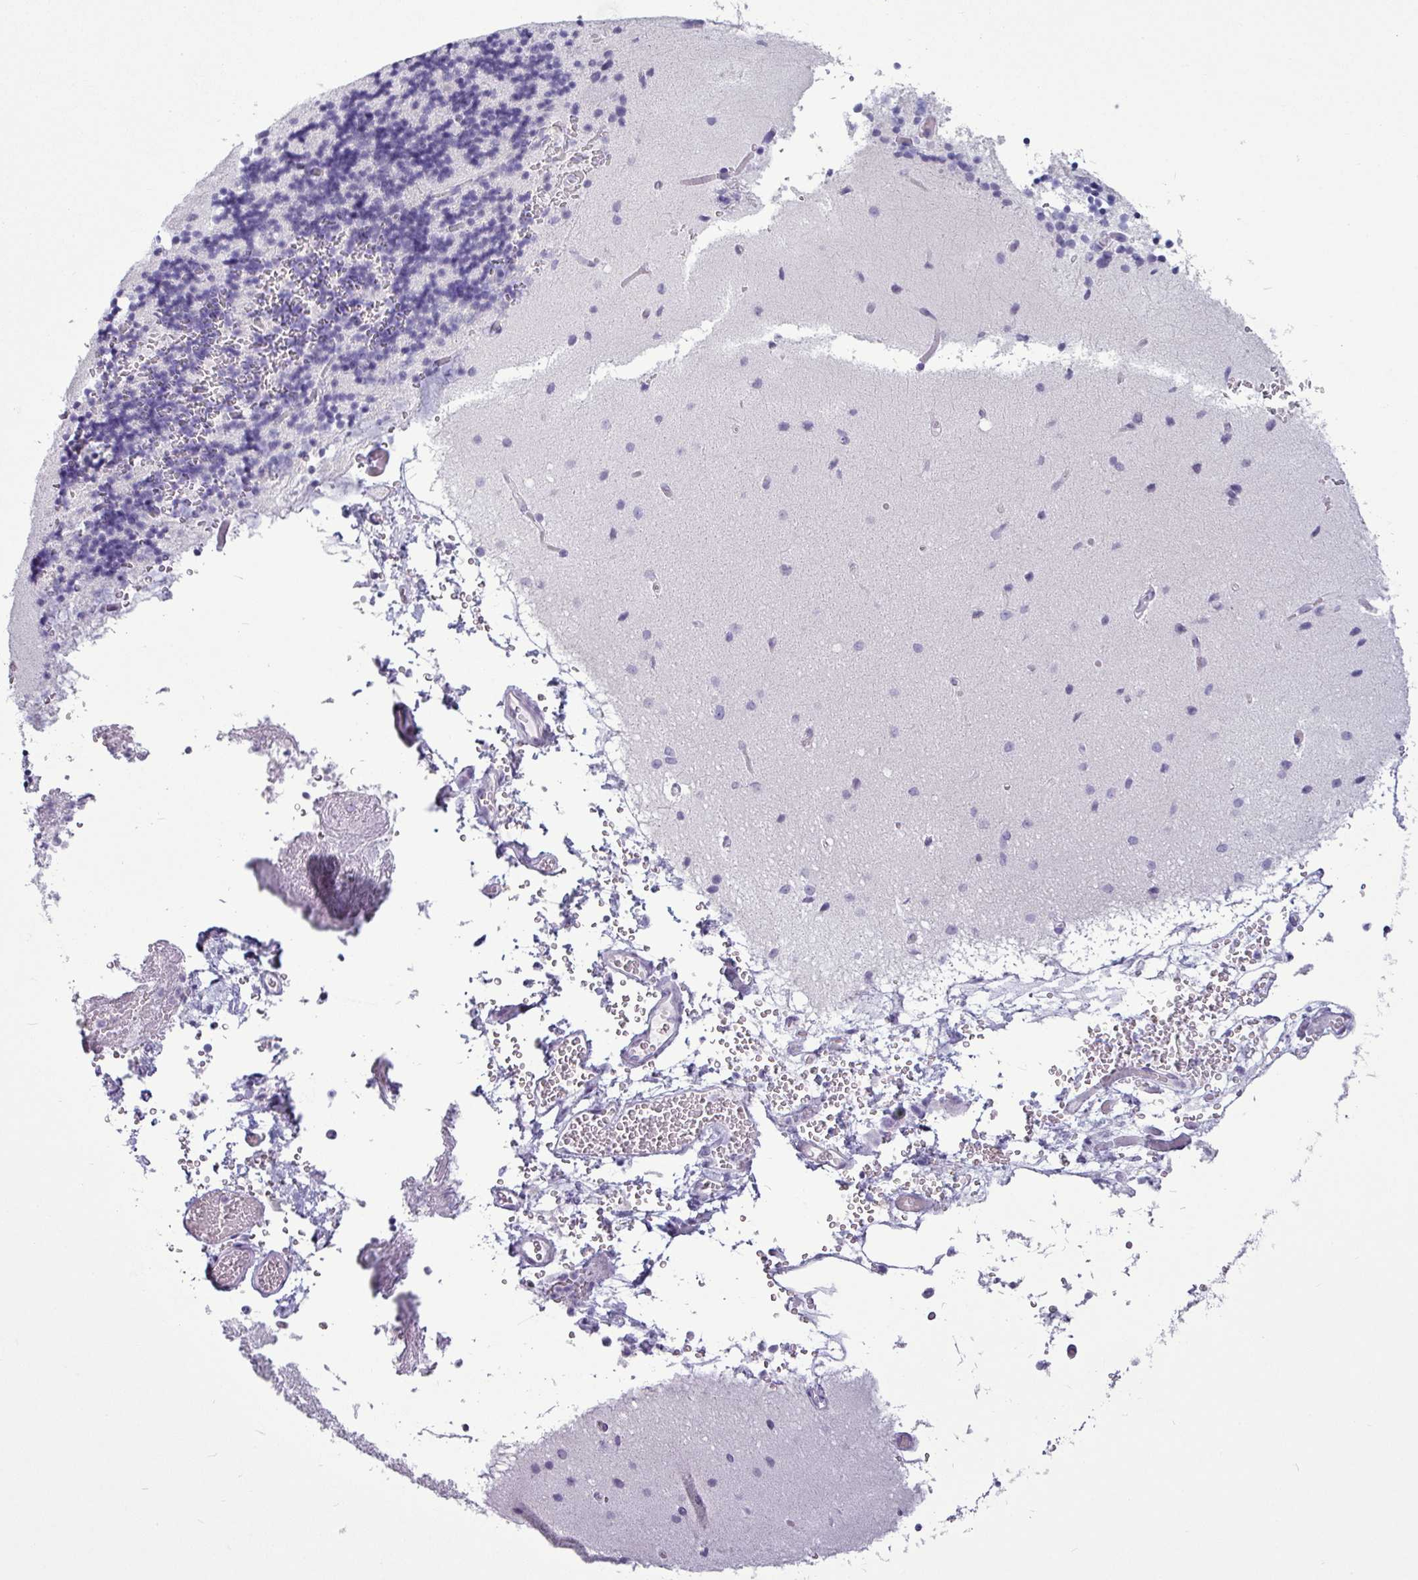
{"staining": {"intensity": "negative", "quantity": "none", "location": "none"}, "tissue": "cerebellum", "cell_type": "Cells in granular layer", "image_type": "normal", "snomed": [{"axis": "morphology", "description": "Normal tissue, NOS"}, {"axis": "topography", "description": "Cerebellum"}], "caption": "IHC of benign cerebellum exhibits no expression in cells in granular layer.", "gene": "AMY2A", "patient": {"sex": "female", "age": 29}}